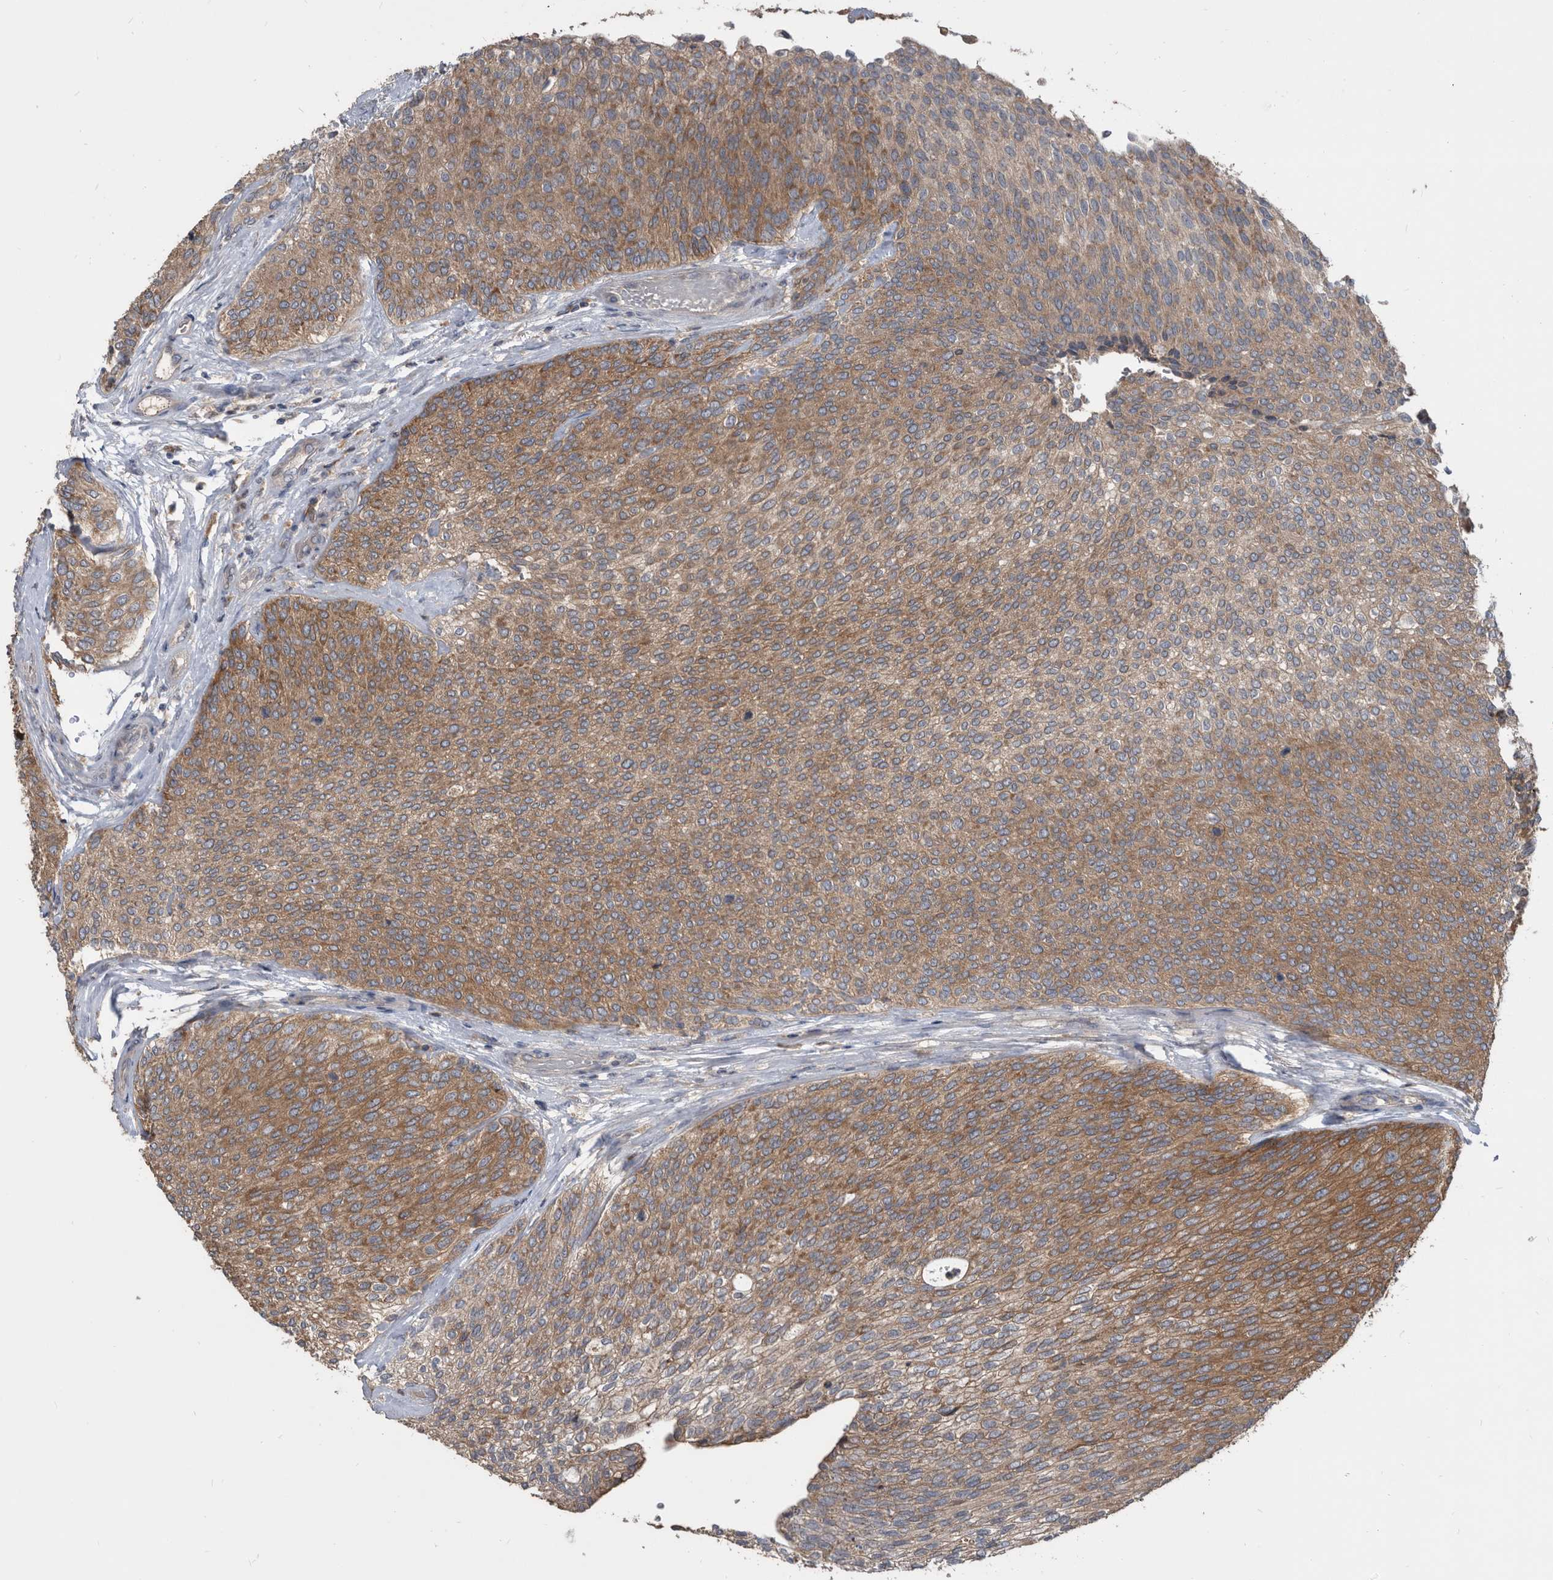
{"staining": {"intensity": "moderate", "quantity": ">75%", "location": "cytoplasmic/membranous"}, "tissue": "urothelial cancer", "cell_type": "Tumor cells", "image_type": "cancer", "snomed": [{"axis": "morphology", "description": "Urothelial carcinoma, Low grade"}, {"axis": "topography", "description": "Urinary bladder"}], "caption": "Immunohistochemistry (IHC) image of human urothelial cancer stained for a protein (brown), which exhibits medium levels of moderate cytoplasmic/membranous expression in about >75% of tumor cells.", "gene": "APEH", "patient": {"sex": "female", "age": 79}}